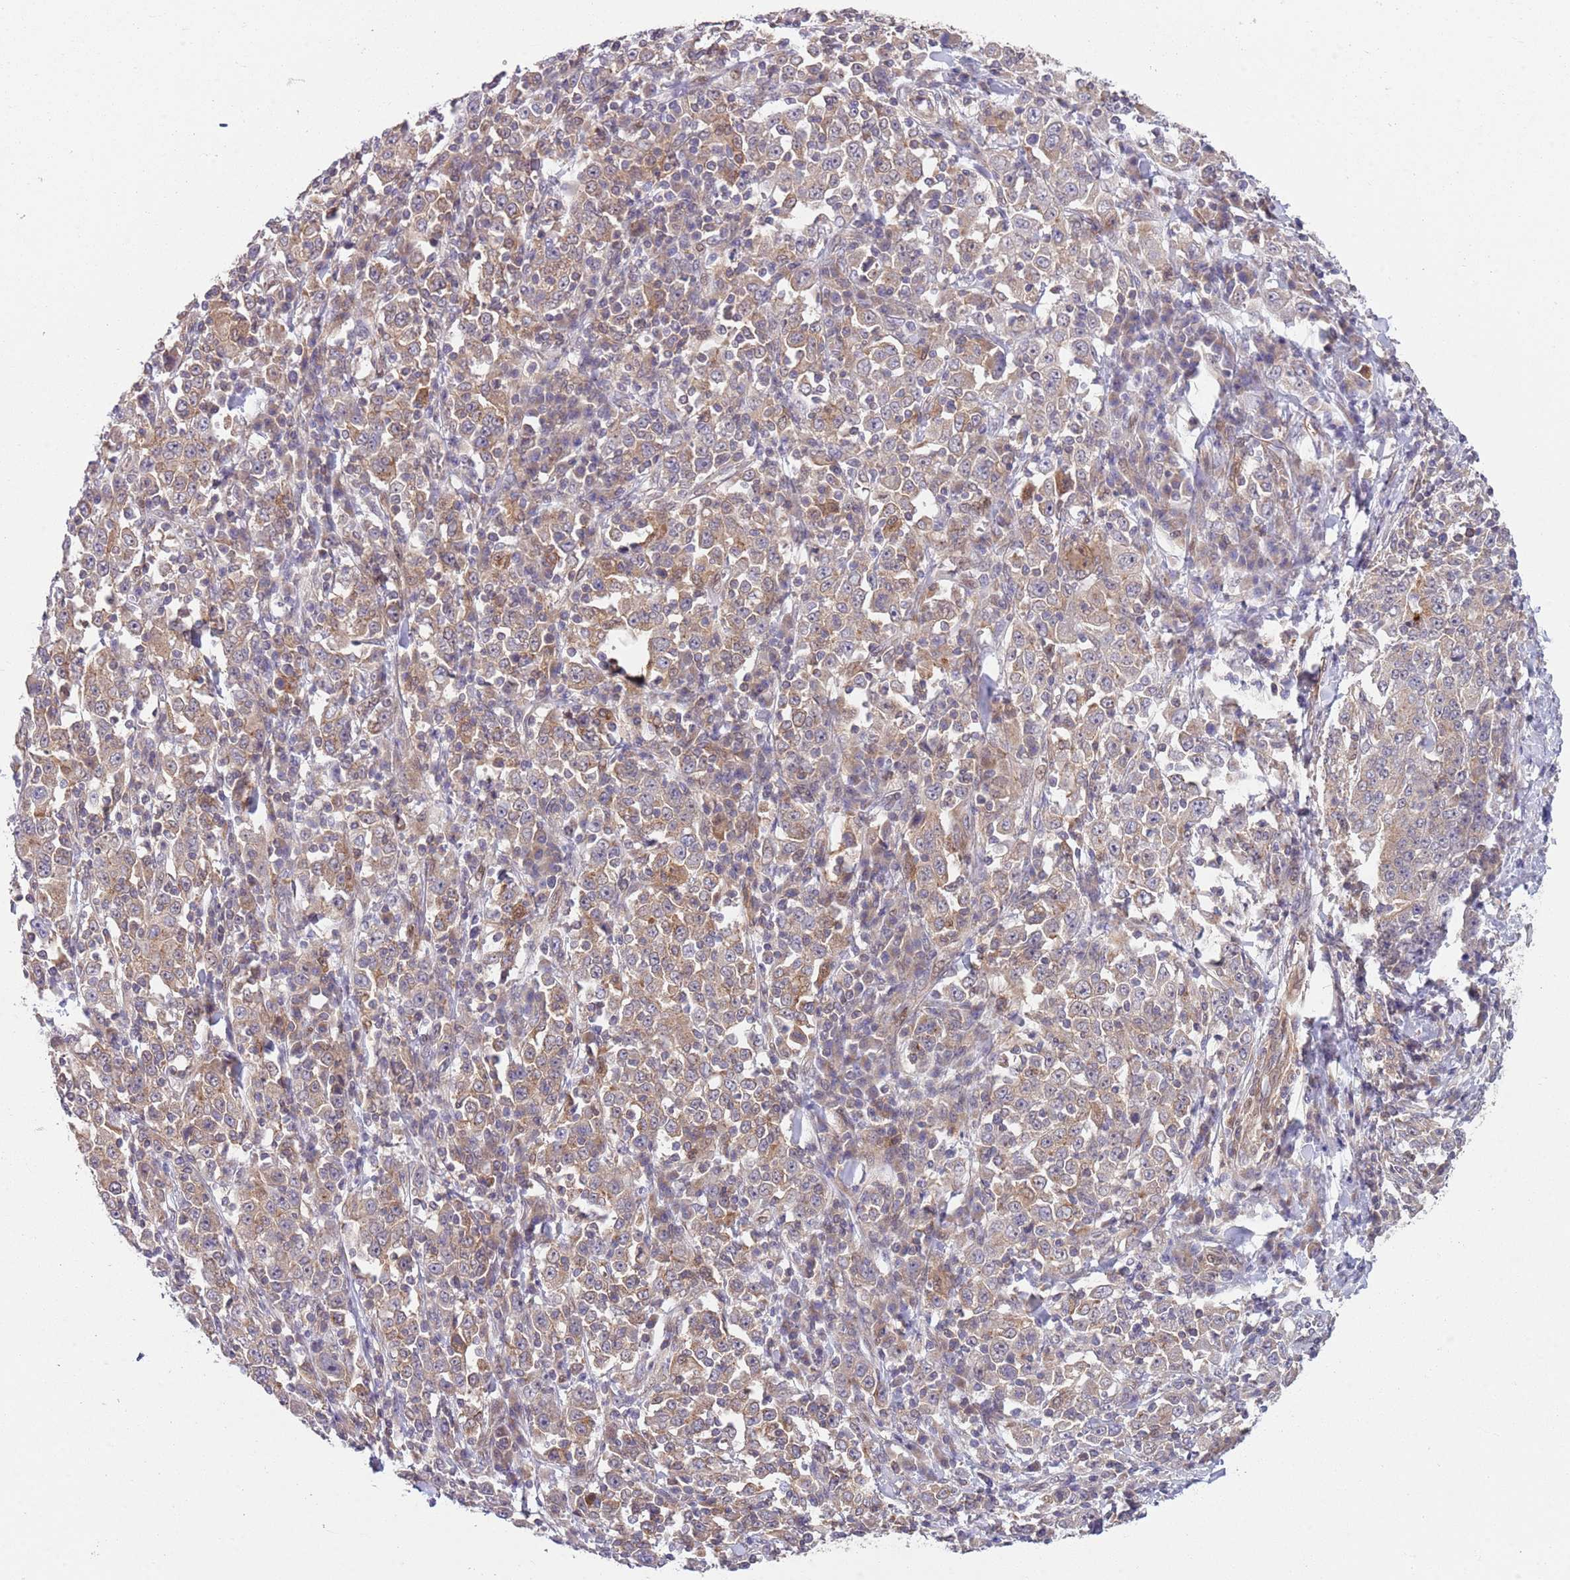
{"staining": {"intensity": "moderate", "quantity": "<25%", "location": "cytoplasmic/membranous"}, "tissue": "stomach cancer", "cell_type": "Tumor cells", "image_type": "cancer", "snomed": [{"axis": "morphology", "description": "Normal tissue, NOS"}, {"axis": "morphology", "description": "Adenocarcinoma, NOS"}, {"axis": "topography", "description": "Stomach, upper"}, {"axis": "topography", "description": "Stomach"}], "caption": "The image shows a brown stain indicating the presence of a protein in the cytoplasmic/membranous of tumor cells in stomach cancer.", "gene": "GGA1", "patient": {"sex": "male", "age": 59}}